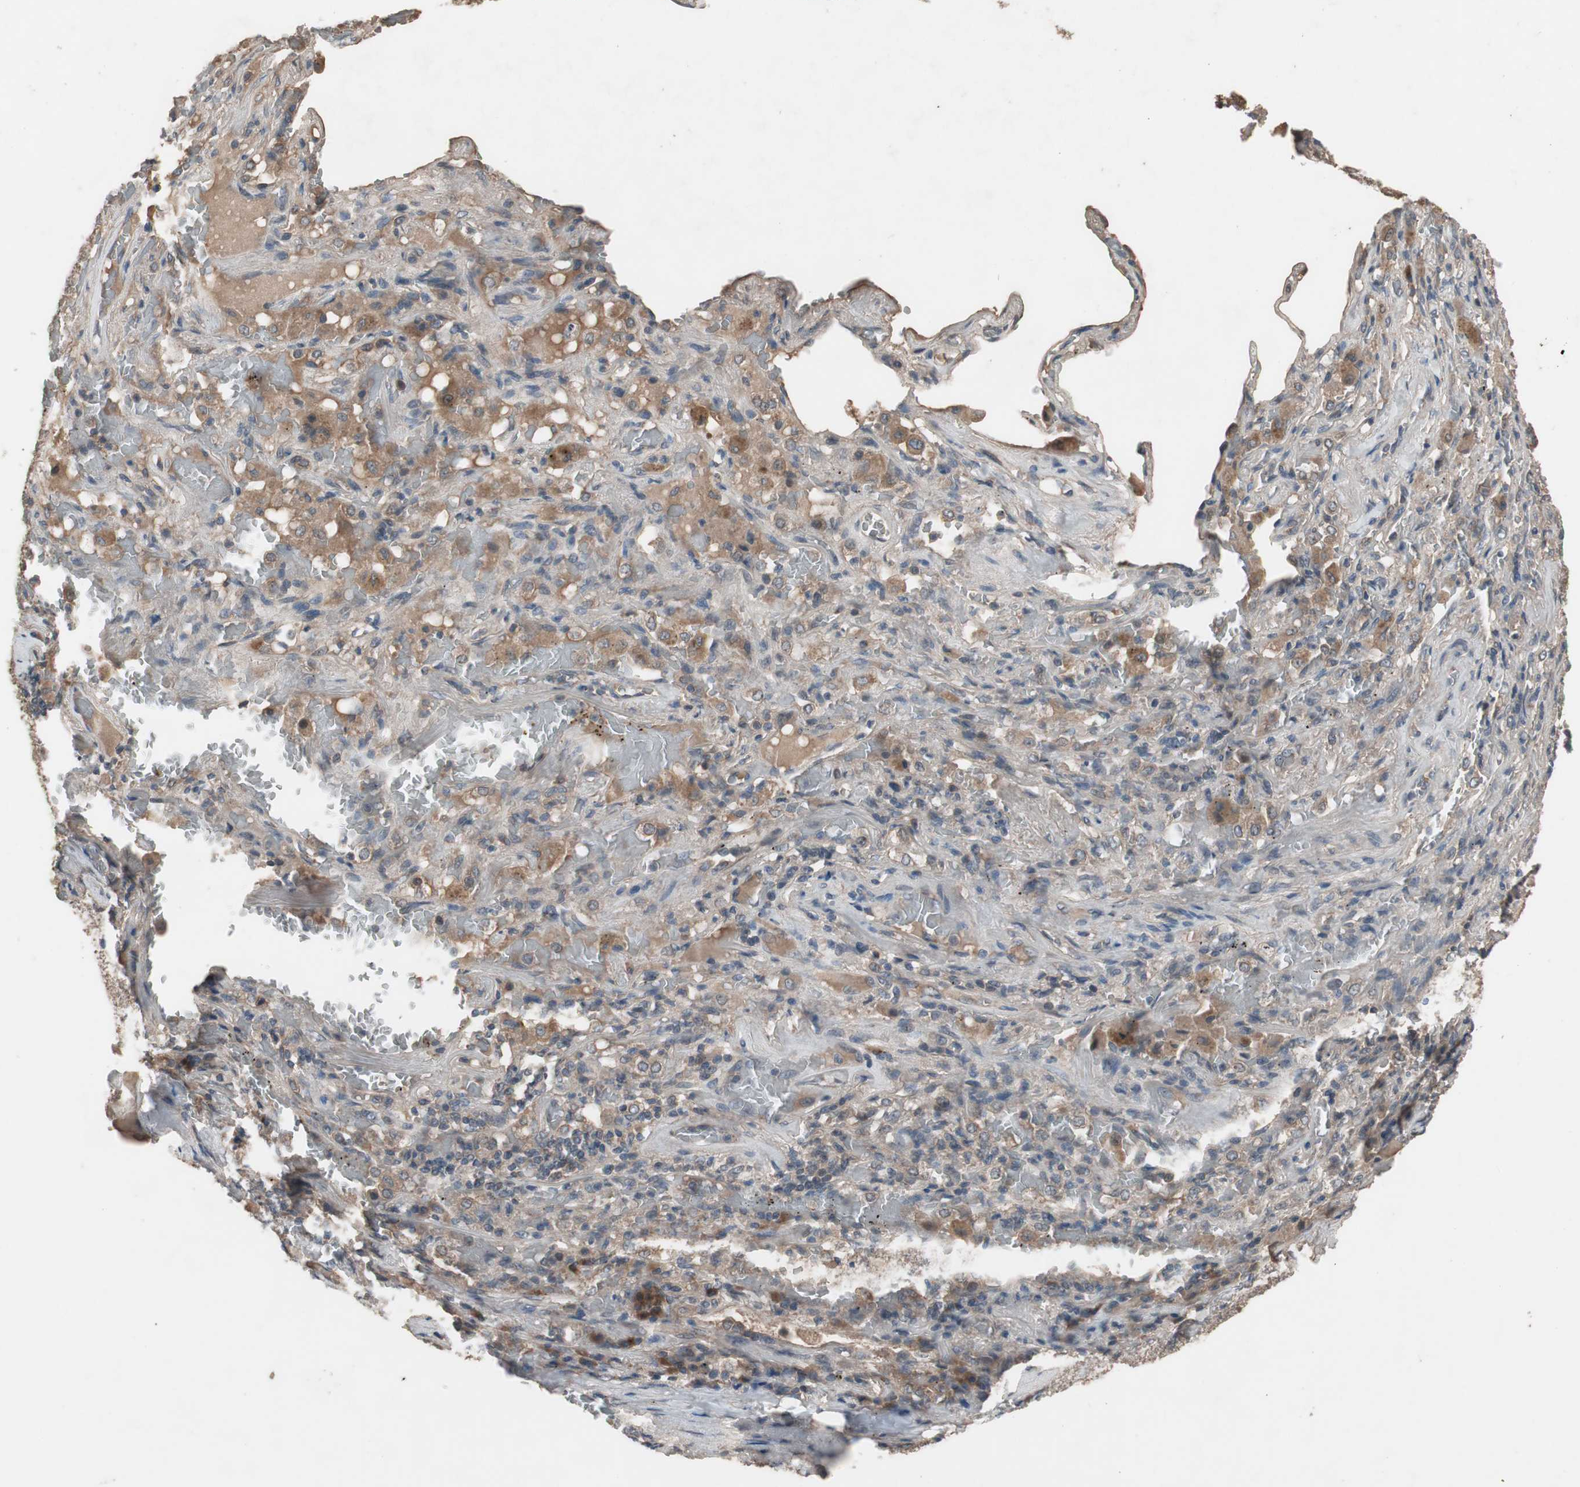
{"staining": {"intensity": "moderate", "quantity": ">75%", "location": "cytoplasmic/membranous"}, "tissue": "lung cancer", "cell_type": "Tumor cells", "image_type": "cancer", "snomed": [{"axis": "morphology", "description": "Squamous cell carcinoma, NOS"}, {"axis": "topography", "description": "Lung"}], "caption": "This histopathology image shows IHC staining of lung cancer, with medium moderate cytoplasmic/membranous staining in approximately >75% of tumor cells.", "gene": "NSF", "patient": {"sex": "male", "age": 57}}